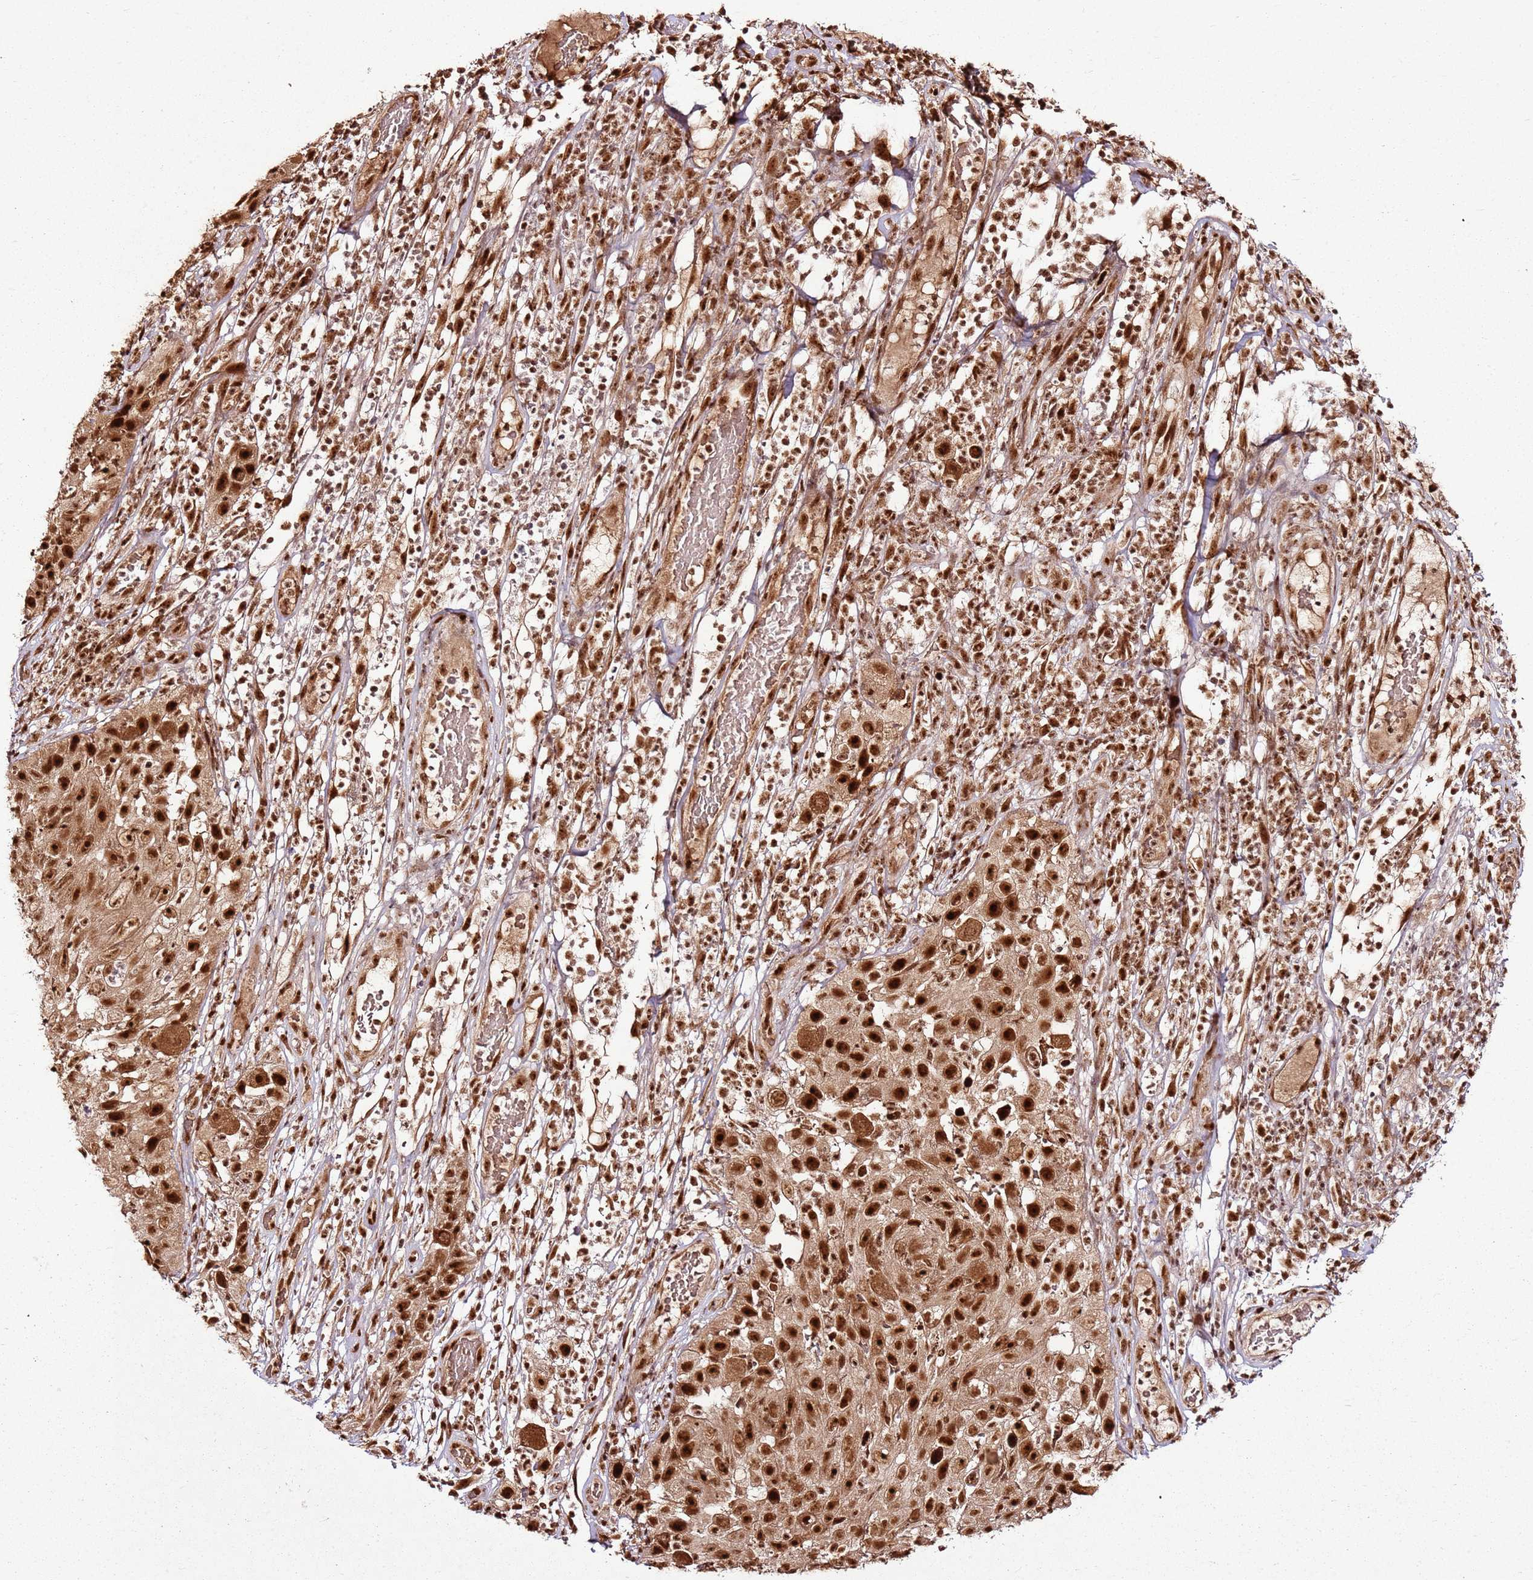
{"staining": {"intensity": "strong", "quantity": ">75%", "location": "nuclear"}, "tissue": "skin cancer", "cell_type": "Tumor cells", "image_type": "cancer", "snomed": [{"axis": "morphology", "description": "Squamous cell carcinoma, NOS"}, {"axis": "topography", "description": "Skin"}], "caption": "Protein staining of skin cancer tissue demonstrates strong nuclear expression in about >75% of tumor cells.", "gene": "XRN2", "patient": {"sex": "female", "age": 87}}